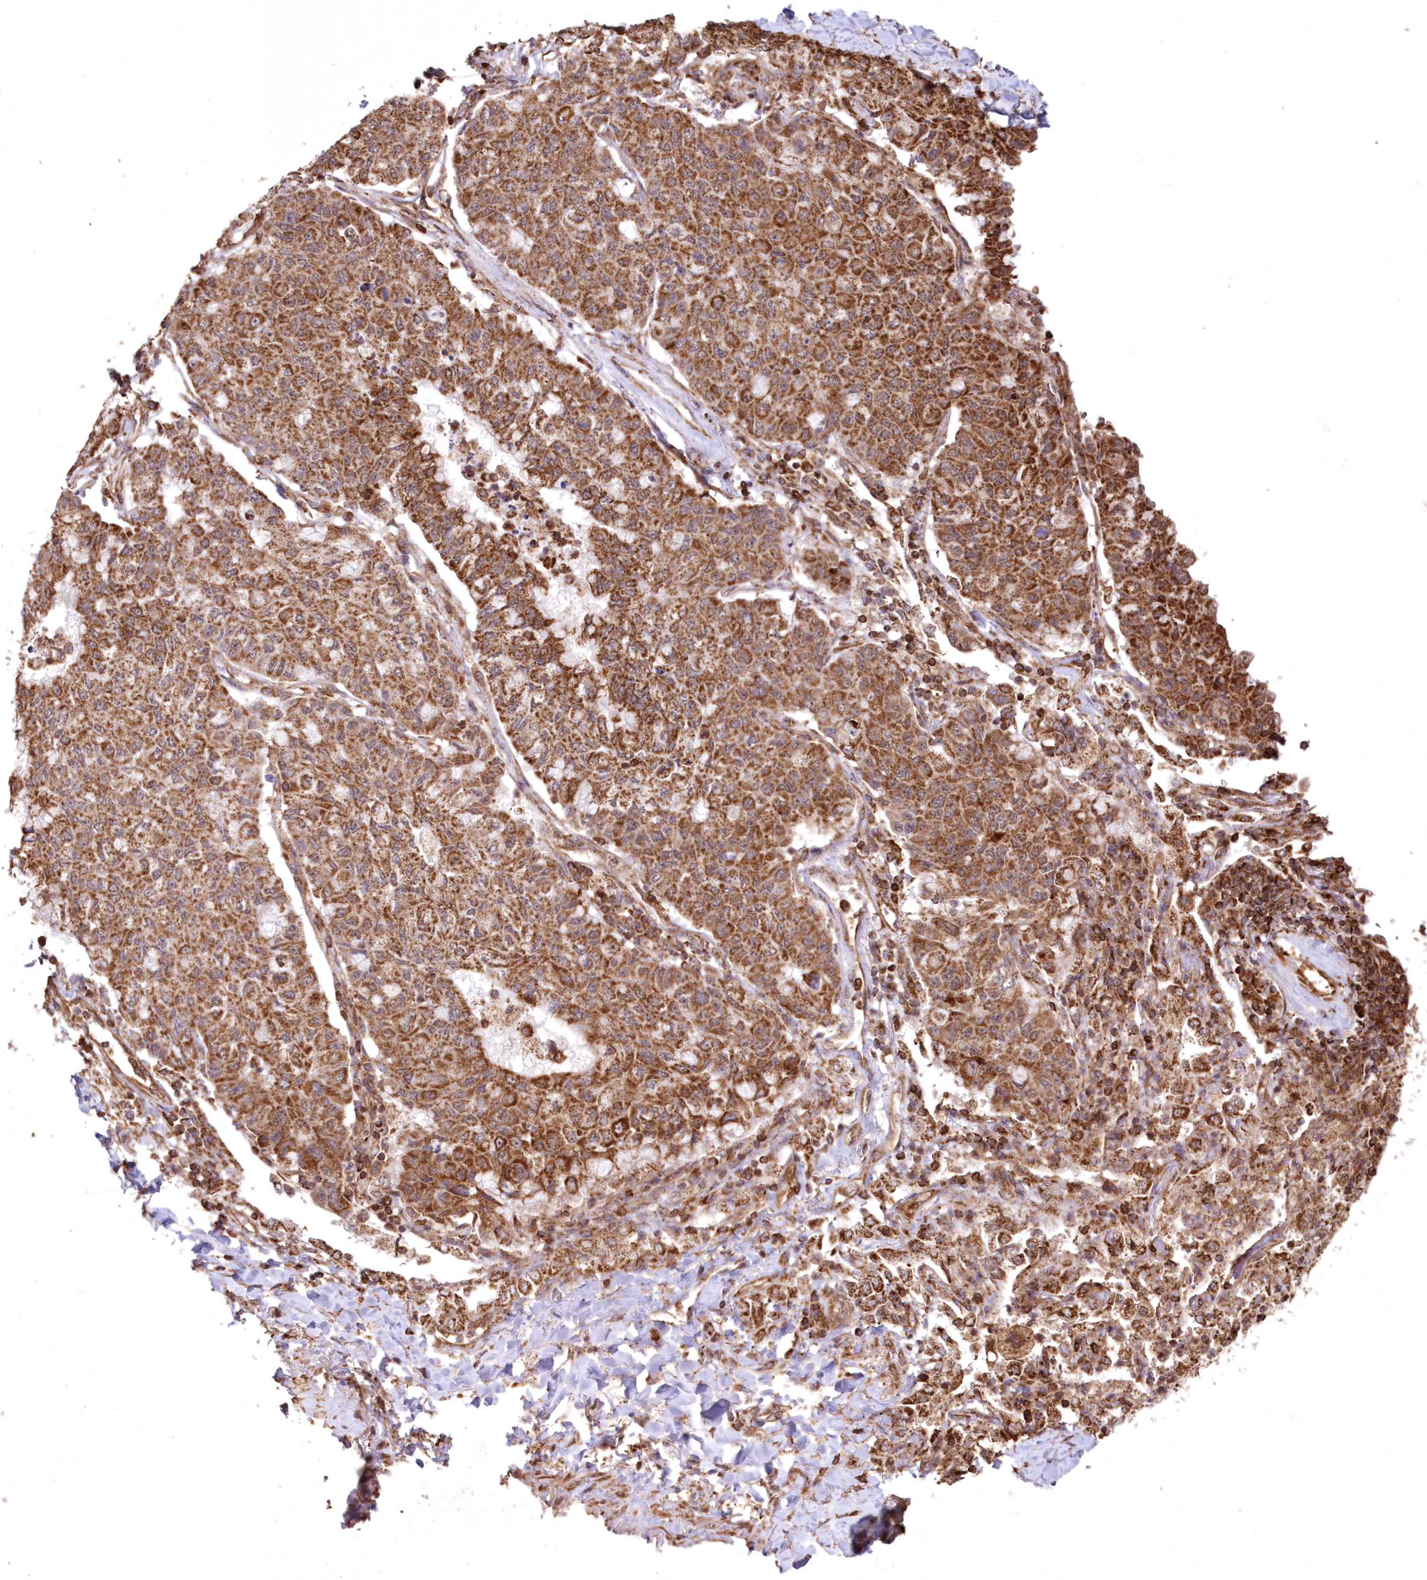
{"staining": {"intensity": "strong", "quantity": ">75%", "location": "cytoplasmic/membranous"}, "tissue": "lung cancer", "cell_type": "Tumor cells", "image_type": "cancer", "snomed": [{"axis": "morphology", "description": "Squamous cell carcinoma, NOS"}, {"axis": "topography", "description": "Lung"}], "caption": "IHC histopathology image of human squamous cell carcinoma (lung) stained for a protein (brown), which shows high levels of strong cytoplasmic/membranous positivity in about >75% of tumor cells.", "gene": "TMEM139", "patient": {"sex": "male", "age": 74}}